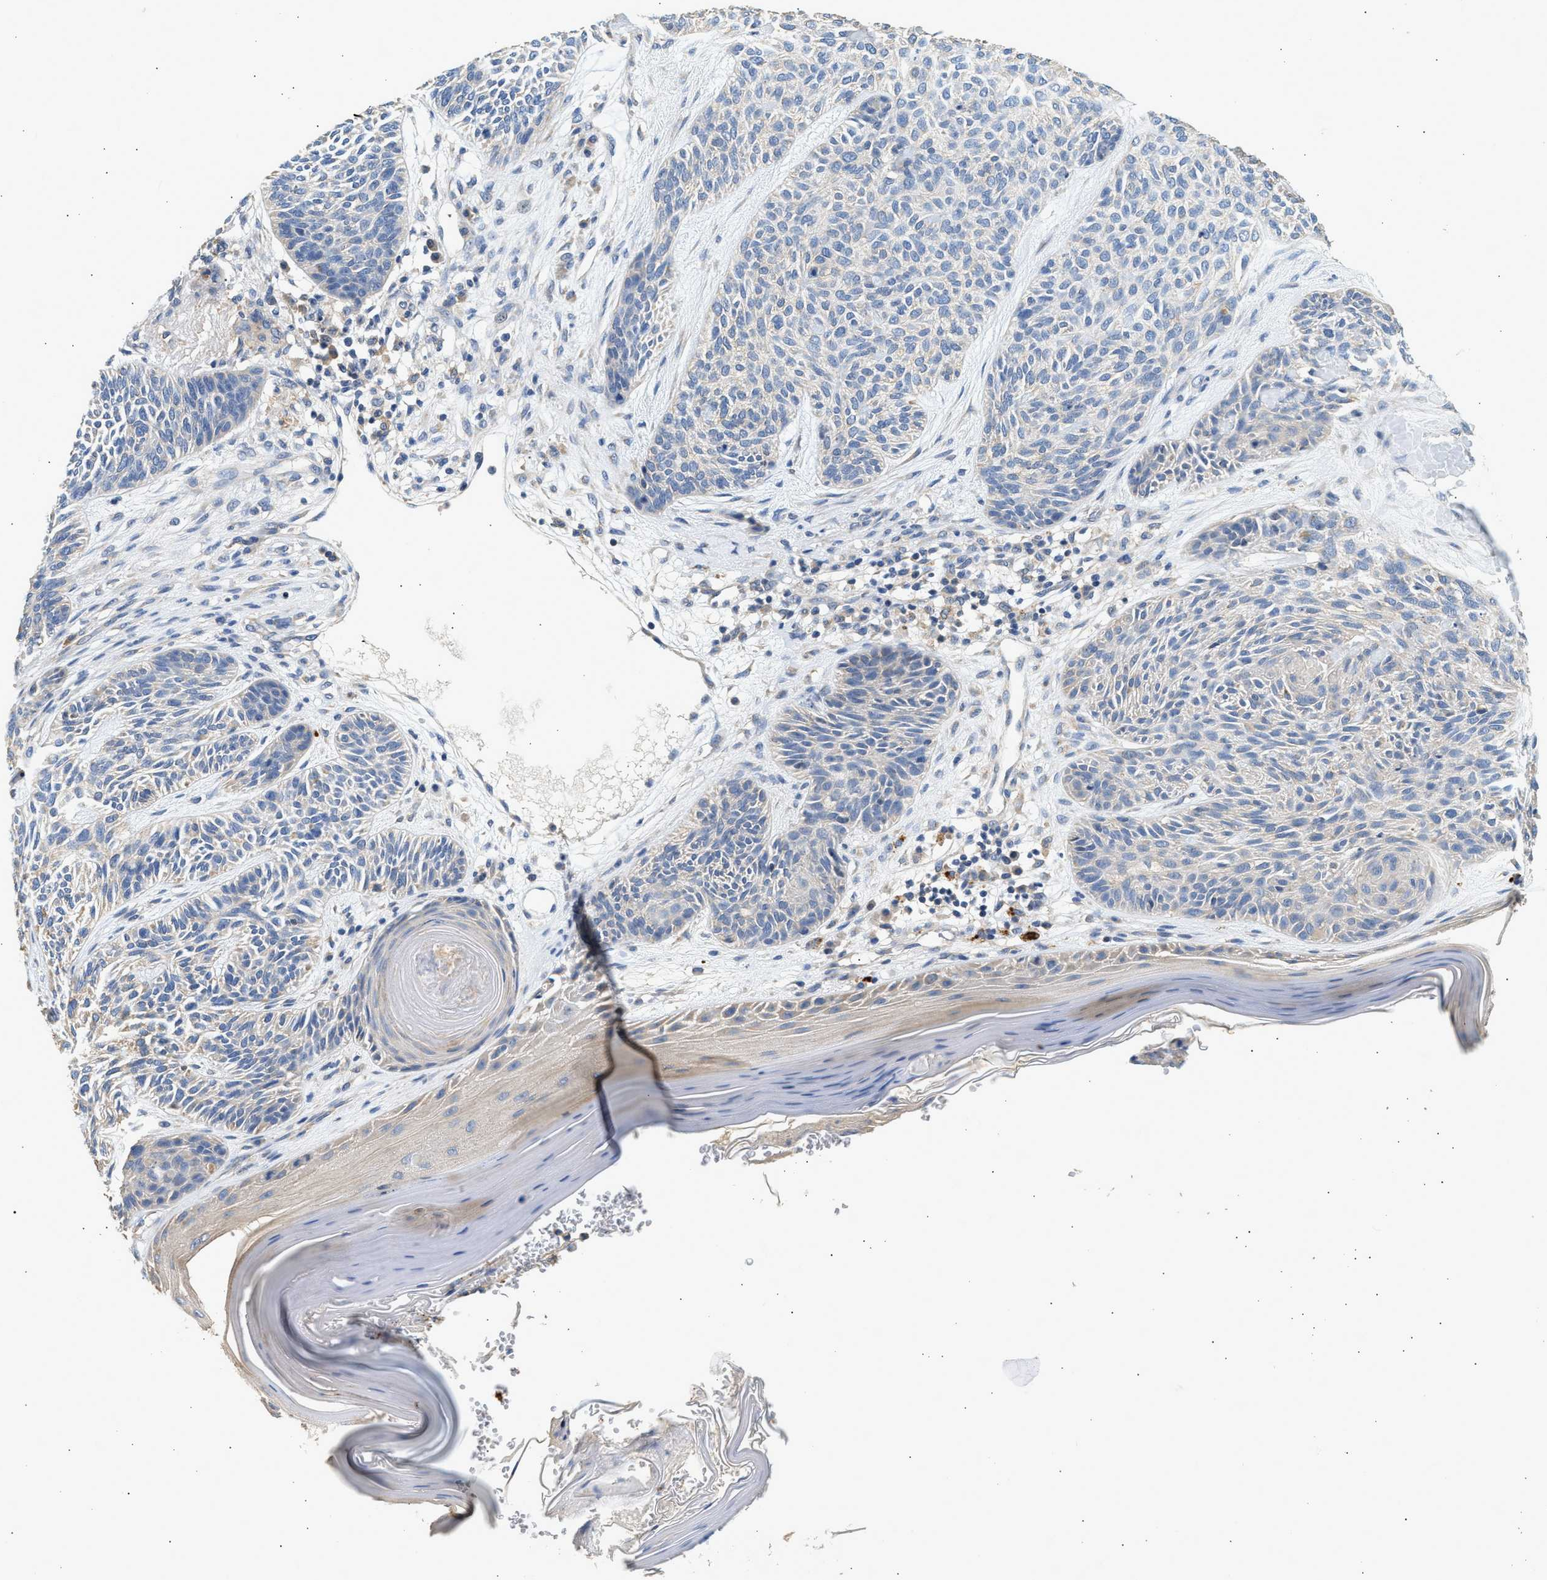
{"staining": {"intensity": "negative", "quantity": "none", "location": "none"}, "tissue": "skin cancer", "cell_type": "Tumor cells", "image_type": "cancer", "snomed": [{"axis": "morphology", "description": "Basal cell carcinoma"}, {"axis": "topography", "description": "Skin"}], "caption": "DAB (3,3'-diaminobenzidine) immunohistochemical staining of human skin basal cell carcinoma reveals no significant staining in tumor cells. (DAB immunohistochemistry visualized using brightfield microscopy, high magnification).", "gene": "WDR31", "patient": {"sex": "male", "age": 55}}